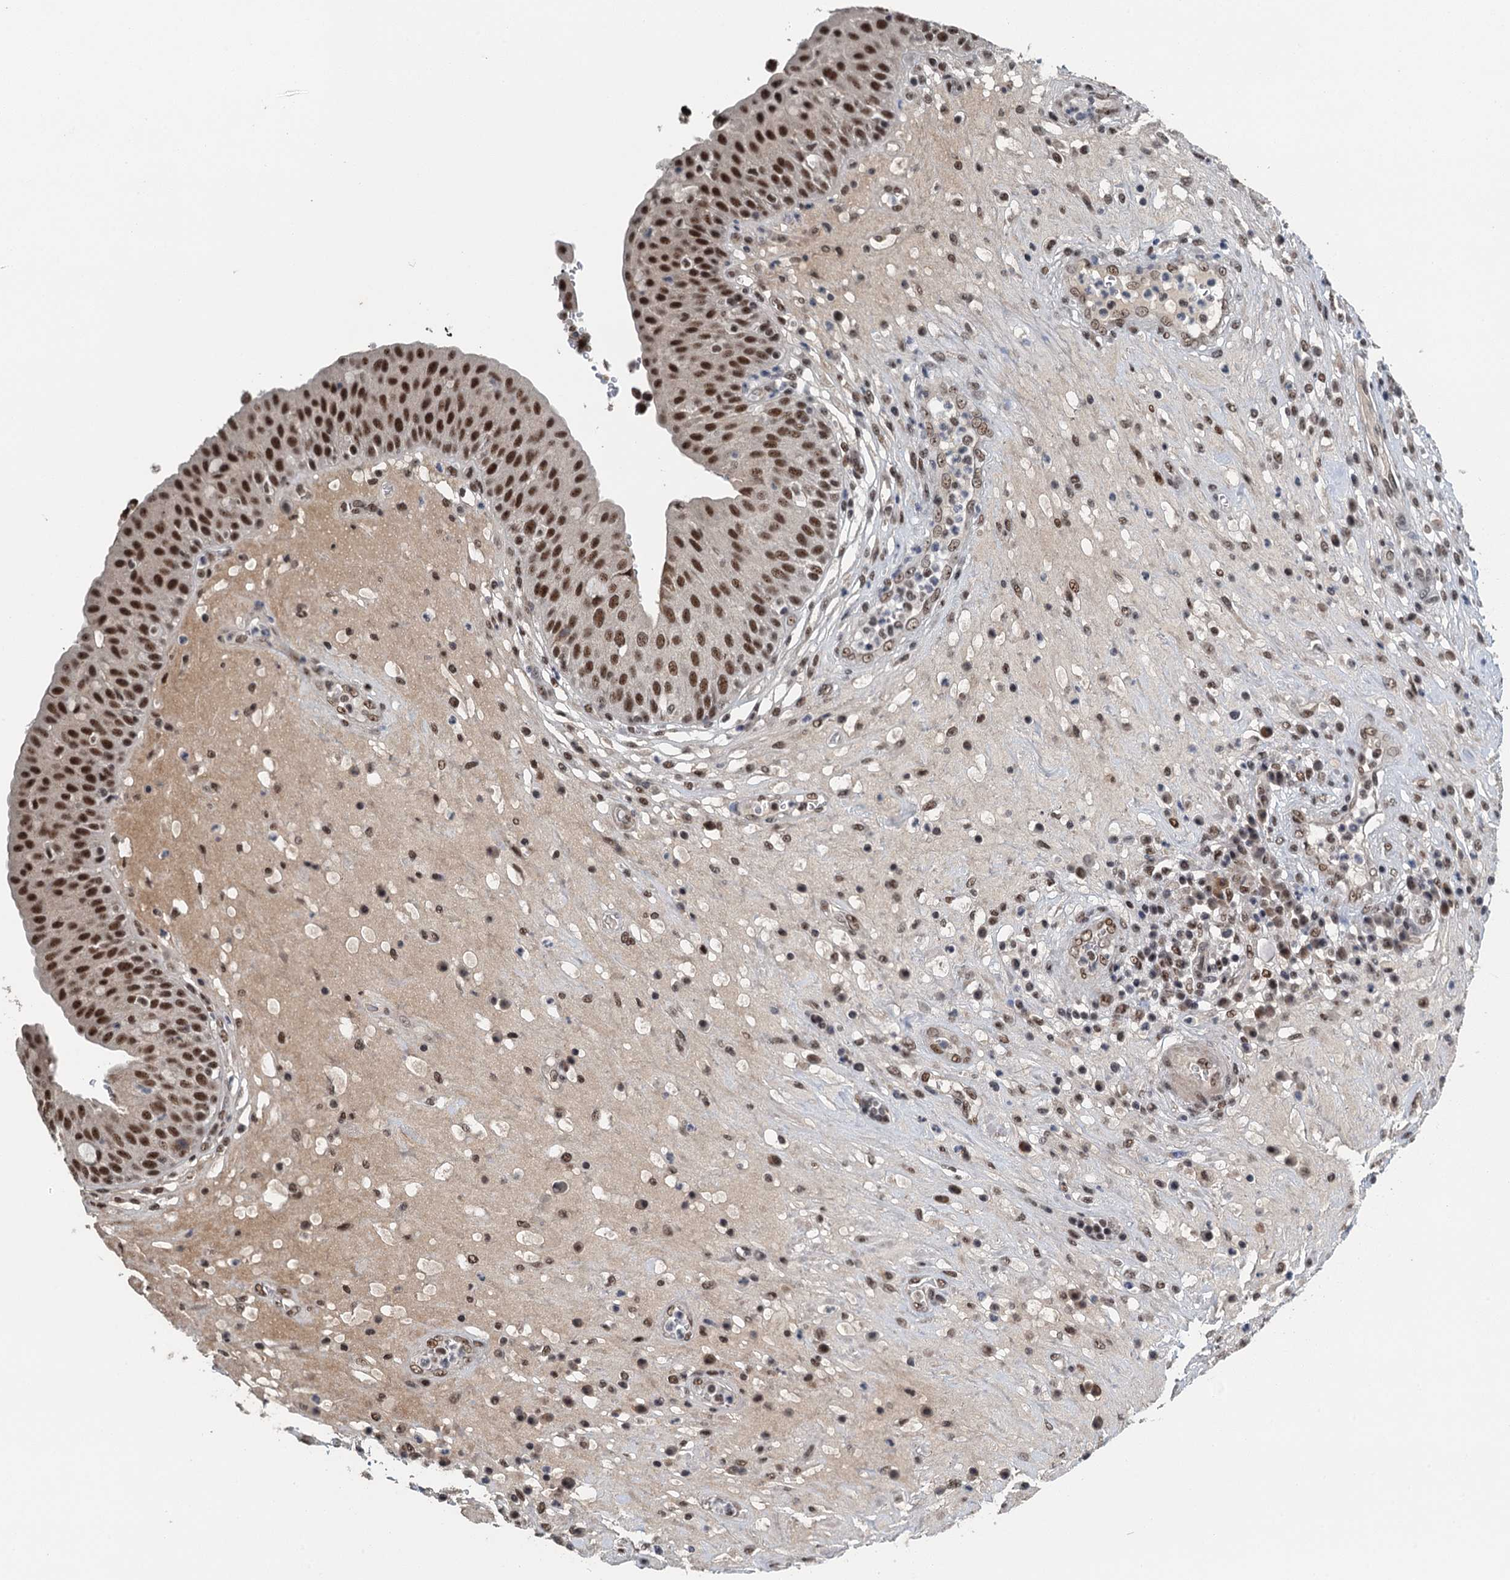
{"staining": {"intensity": "strong", "quantity": ">75%", "location": "nuclear"}, "tissue": "urinary bladder", "cell_type": "Urothelial cells", "image_type": "normal", "snomed": [{"axis": "morphology", "description": "Normal tissue, NOS"}, {"axis": "topography", "description": "Urinary bladder"}], "caption": "IHC of normal urinary bladder shows high levels of strong nuclear expression in approximately >75% of urothelial cells.", "gene": "MTA3", "patient": {"sex": "female", "age": 62}}